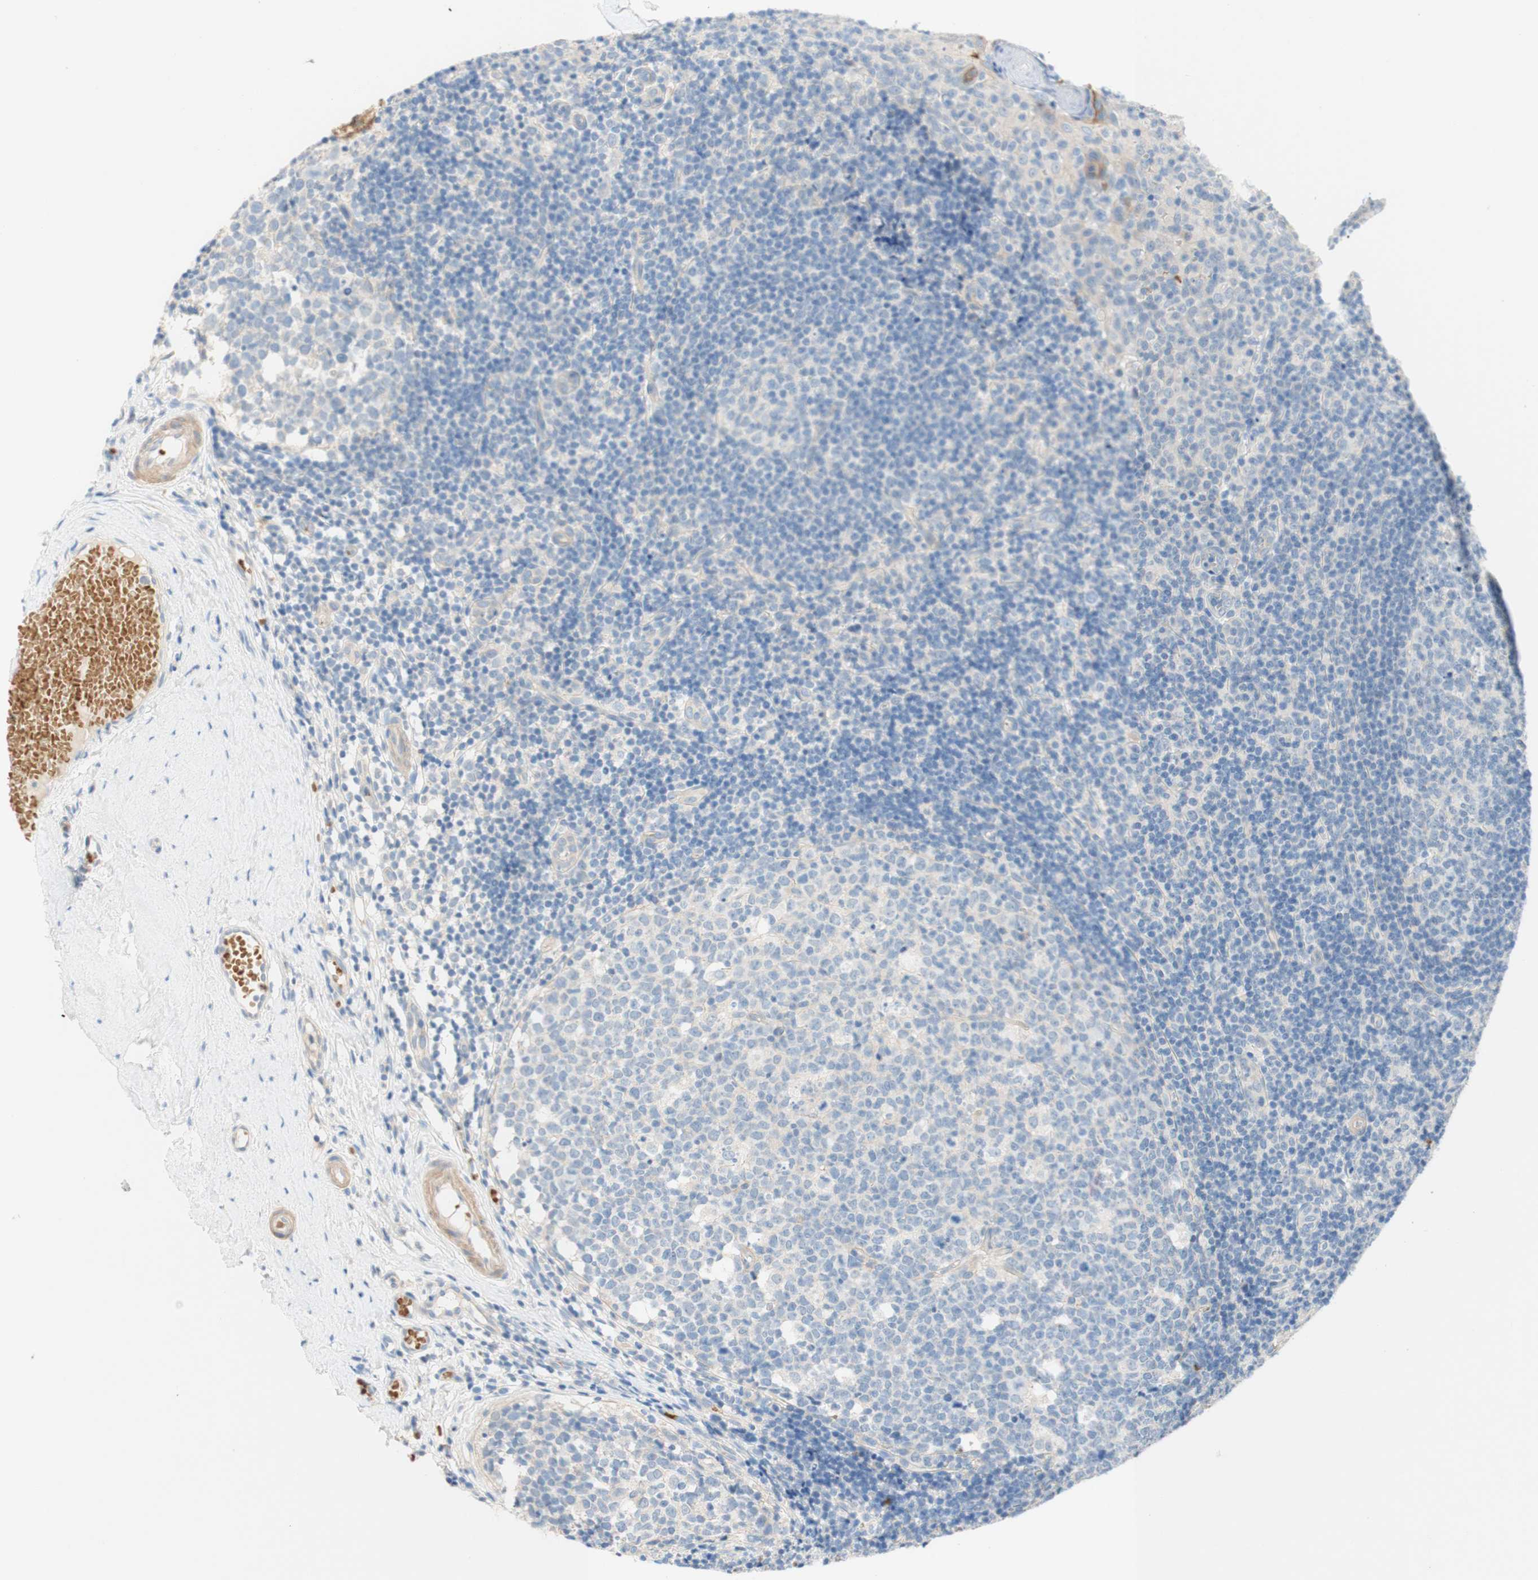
{"staining": {"intensity": "negative", "quantity": "none", "location": "none"}, "tissue": "tonsil", "cell_type": "Germinal center cells", "image_type": "normal", "snomed": [{"axis": "morphology", "description": "Normal tissue, NOS"}, {"axis": "topography", "description": "Tonsil"}], "caption": "An image of tonsil stained for a protein displays no brown staining in germinal center cells.", "gene": "ENTREP2", "patient": {"sex": "female", "age": 19}}